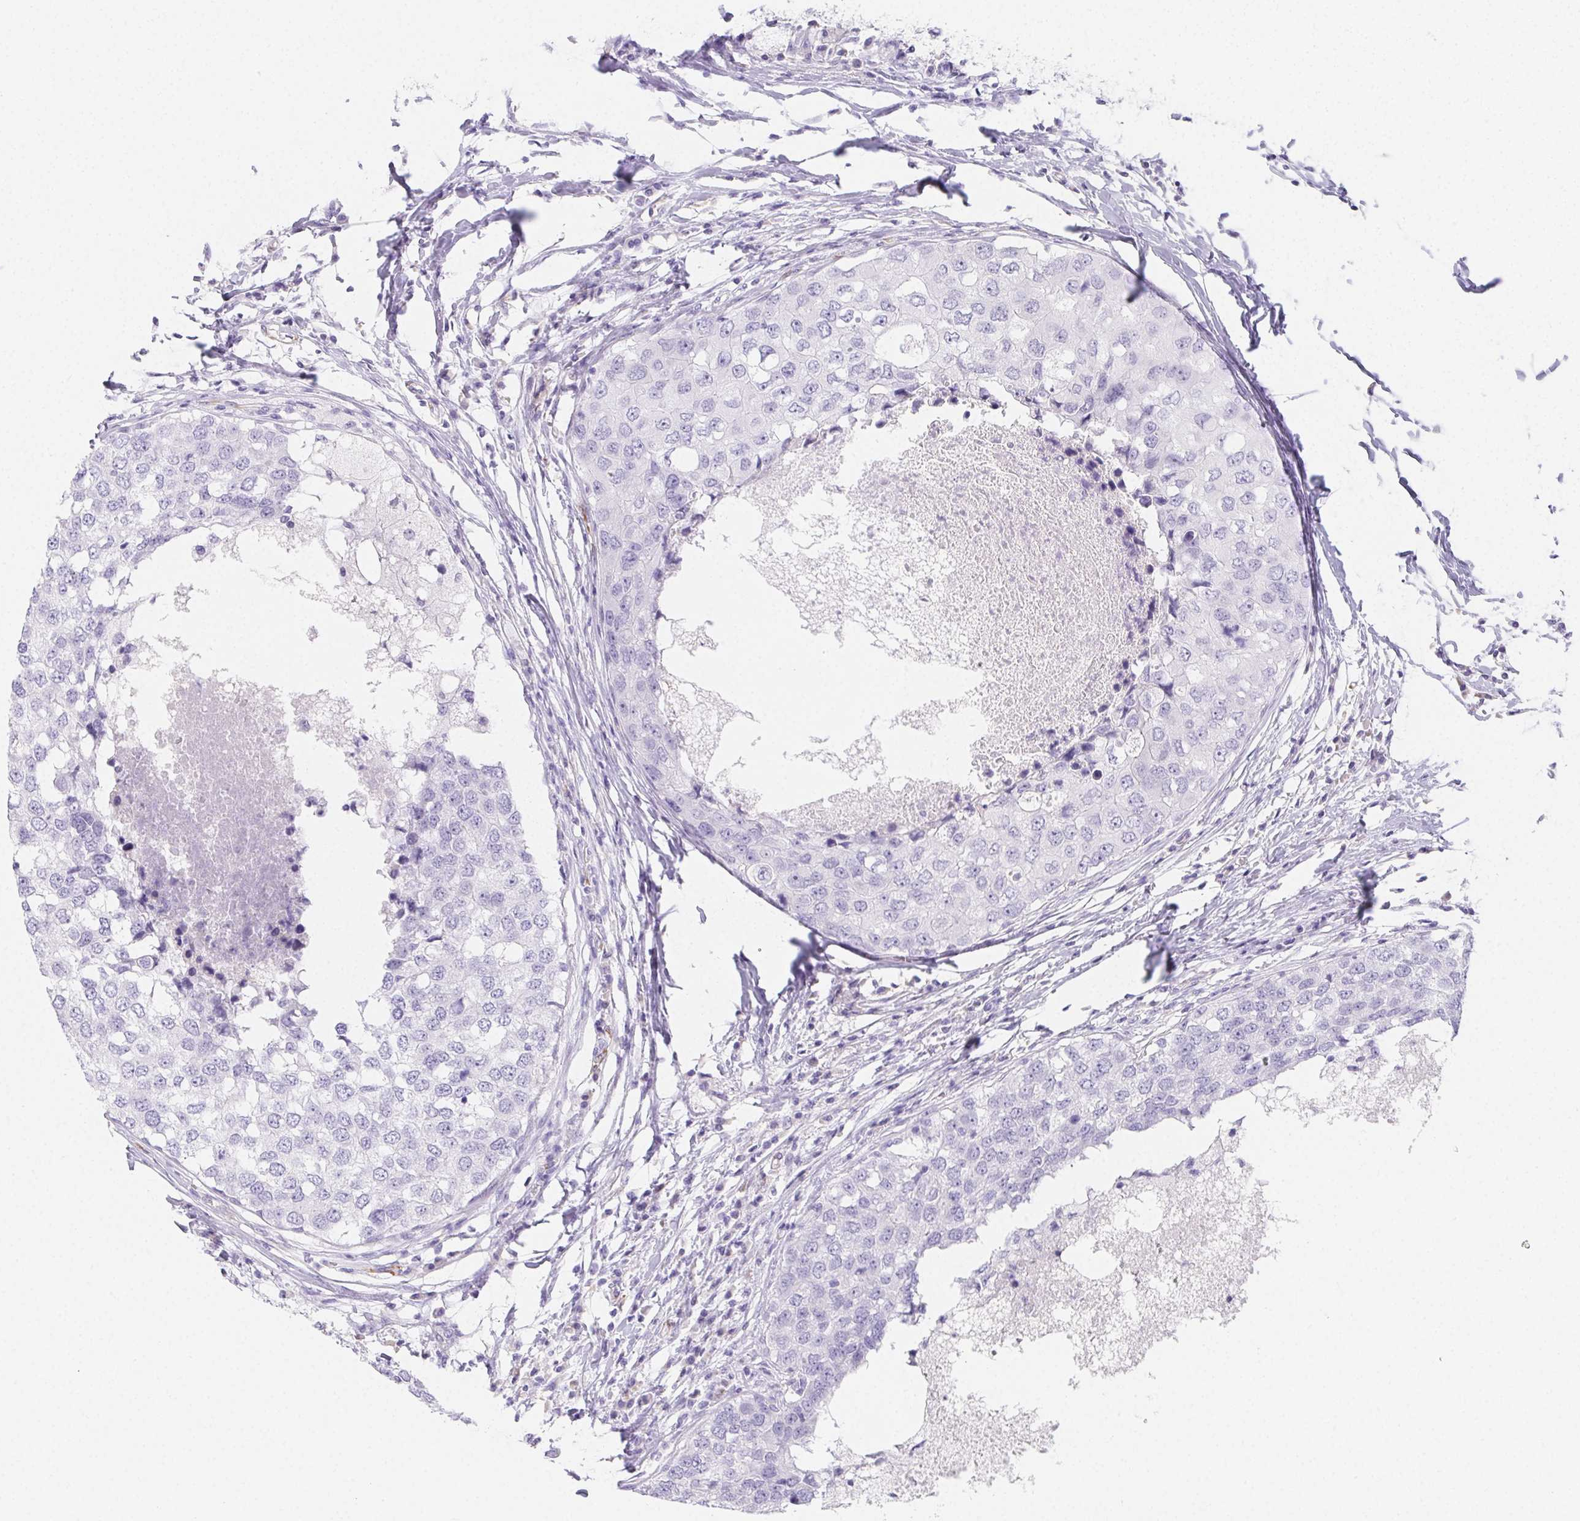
{"staining": {"intensity": "negative", "quantity": "none", "location": "none"}, "tissue": "breast cancer", "cell_type": "Tumor cells", "image_type": "cancer", "snomed": [{"axis": "morphology", "description": "Duct carcinoma"}, {"axis": "topography", "description": "Breast"}], "caption": "Tumor cells show no significant expression in breast cancer (intraductal carcinoma).", "gene": "HRC", "patient": {"sex": "female", "age": 27}}